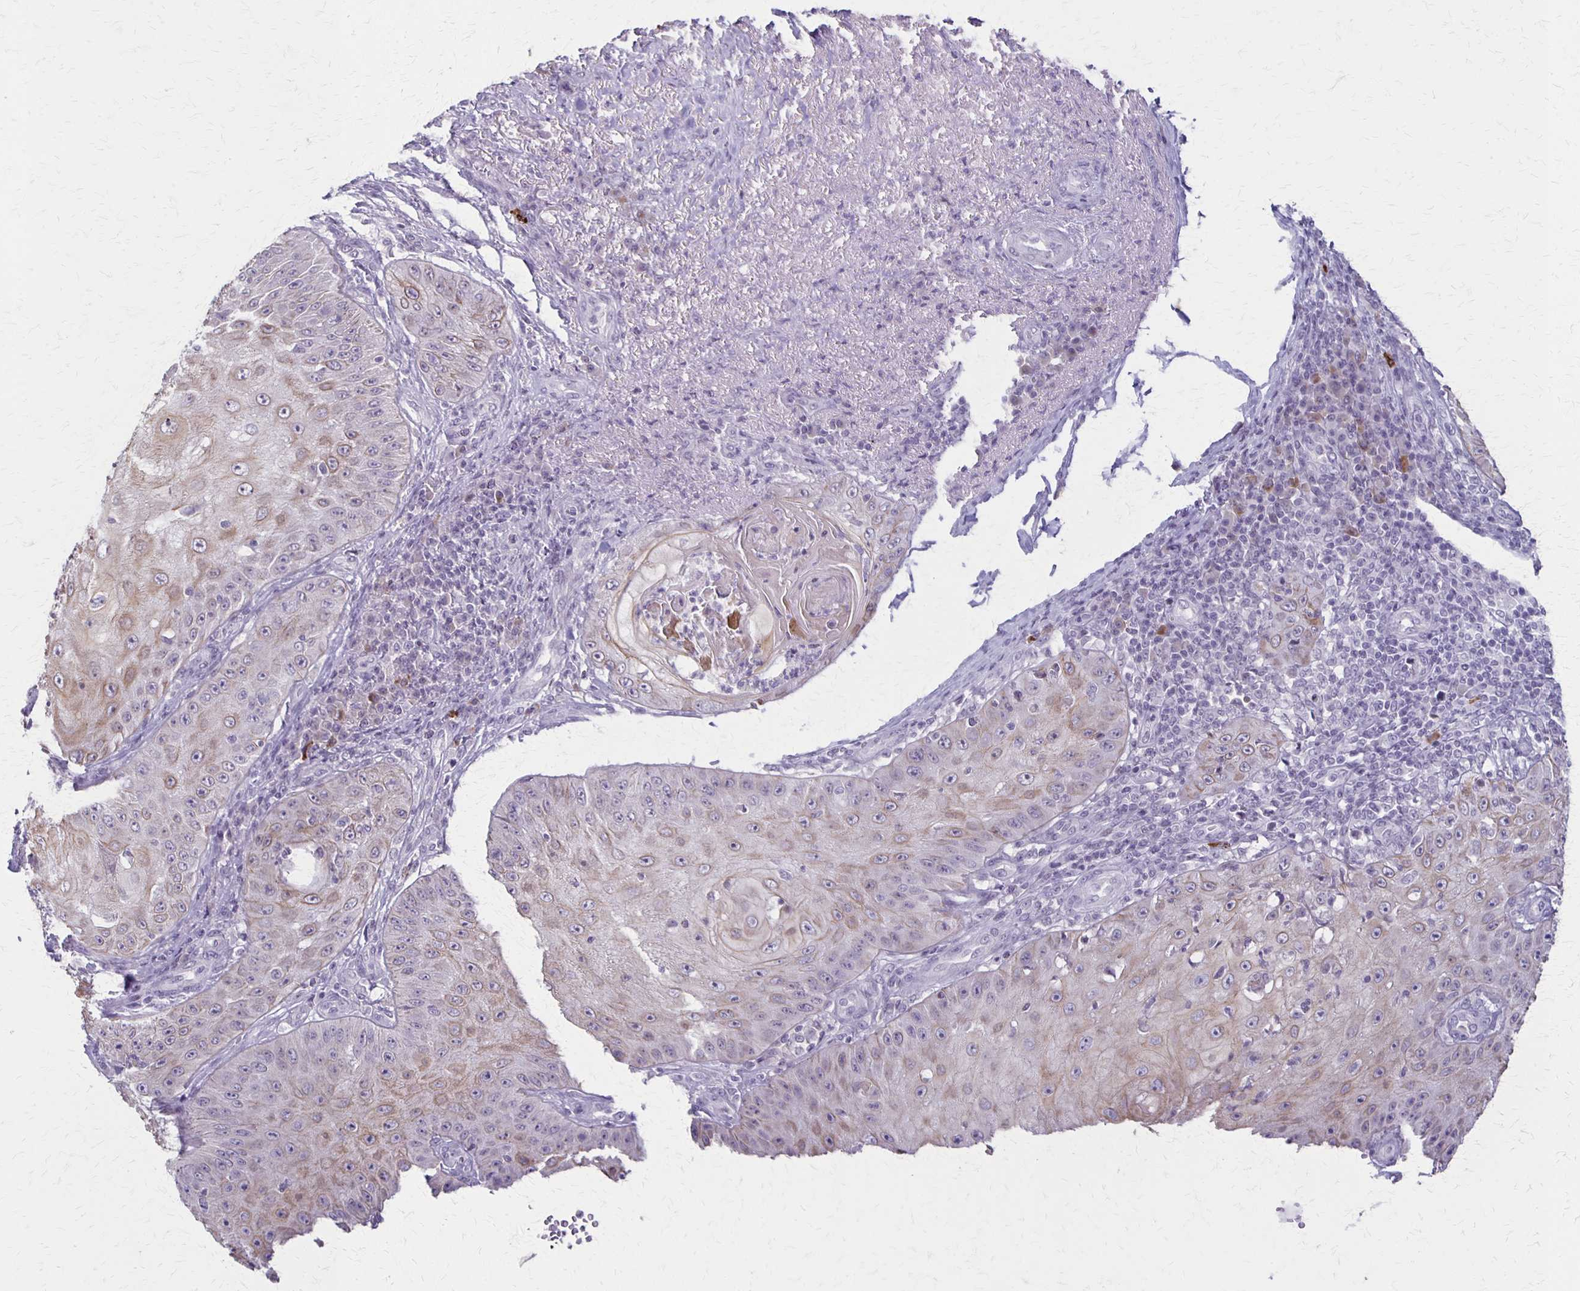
{"staining": {"intensity": "weak", "quantity": "<25%", "location": "cytoplasmic/membranous"}, "tissue": "skin cancer", "cell_type": "Tumor cells", "image_type": "cancer", "snomed": [{"axis": "morphology", "description": "Squamous cell carcinoma, NOS"}, {"axis": "topography", "description": "Skin"}], "caption": "This is an immunohistochemistry (IHC) micrograph of squamous cell carcinoma (skin). There is no positivity in tumor cells.", "gene": "SLC35E2B", "patient": {"sex": "male", "age": 70}}